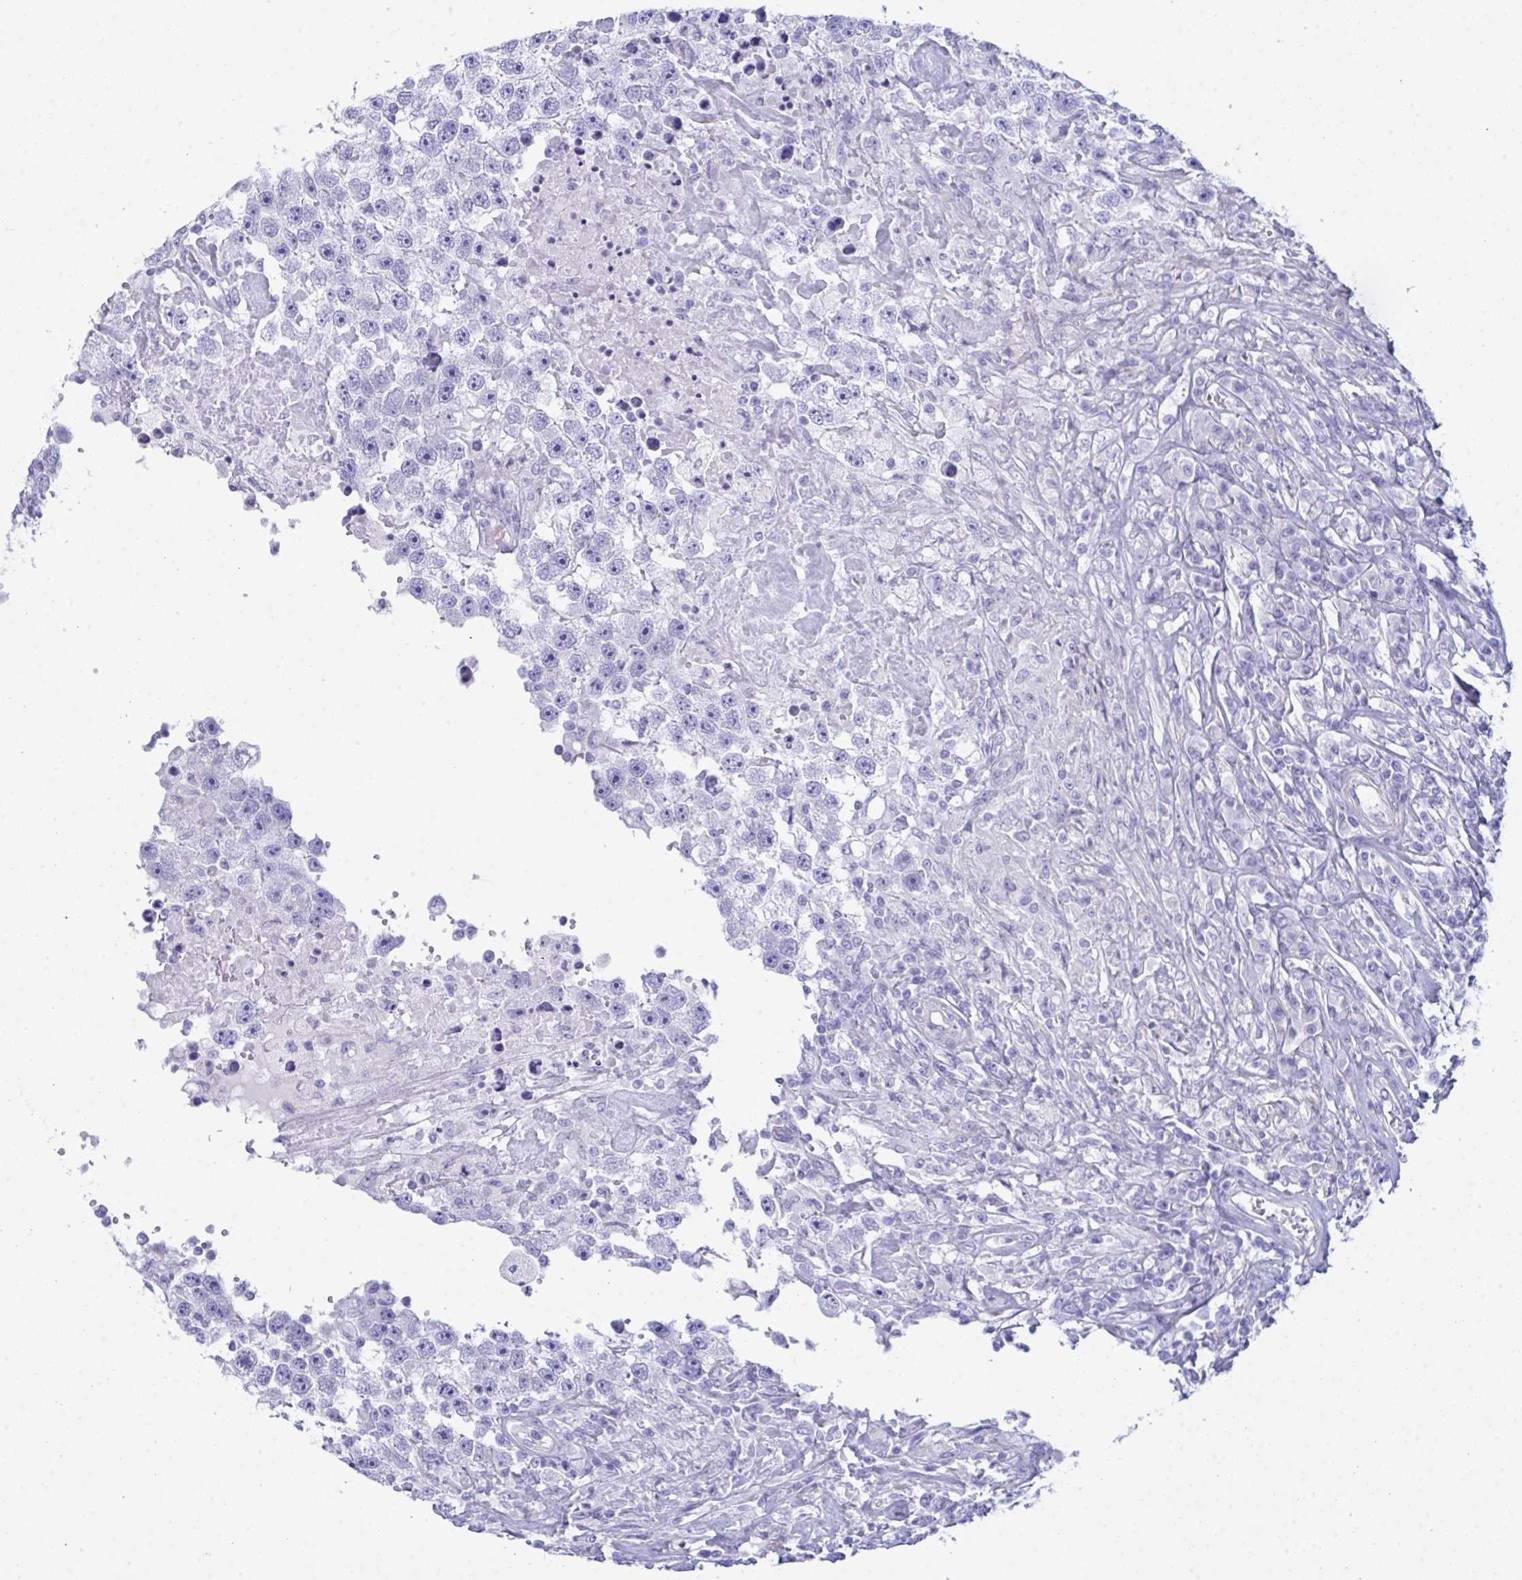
{"staining": {"intensity": "negative", "quantity": "none", "location": "none"}, "tissue": "testis cancer", "cell_type": "Tumor cells", "image_type": "cancer", "snomed": [{"axis": "morphology", "description": "Carcinoma, Embryonal, NOS"}, {"axis": "topography", "description": "Testis"}], "caption": "Human testis cancer stained for a protein using IHC demonstrates no expression in tumor cells.", "gene": "CEP170B", "patient": {"sex": "male", "age": 83}}